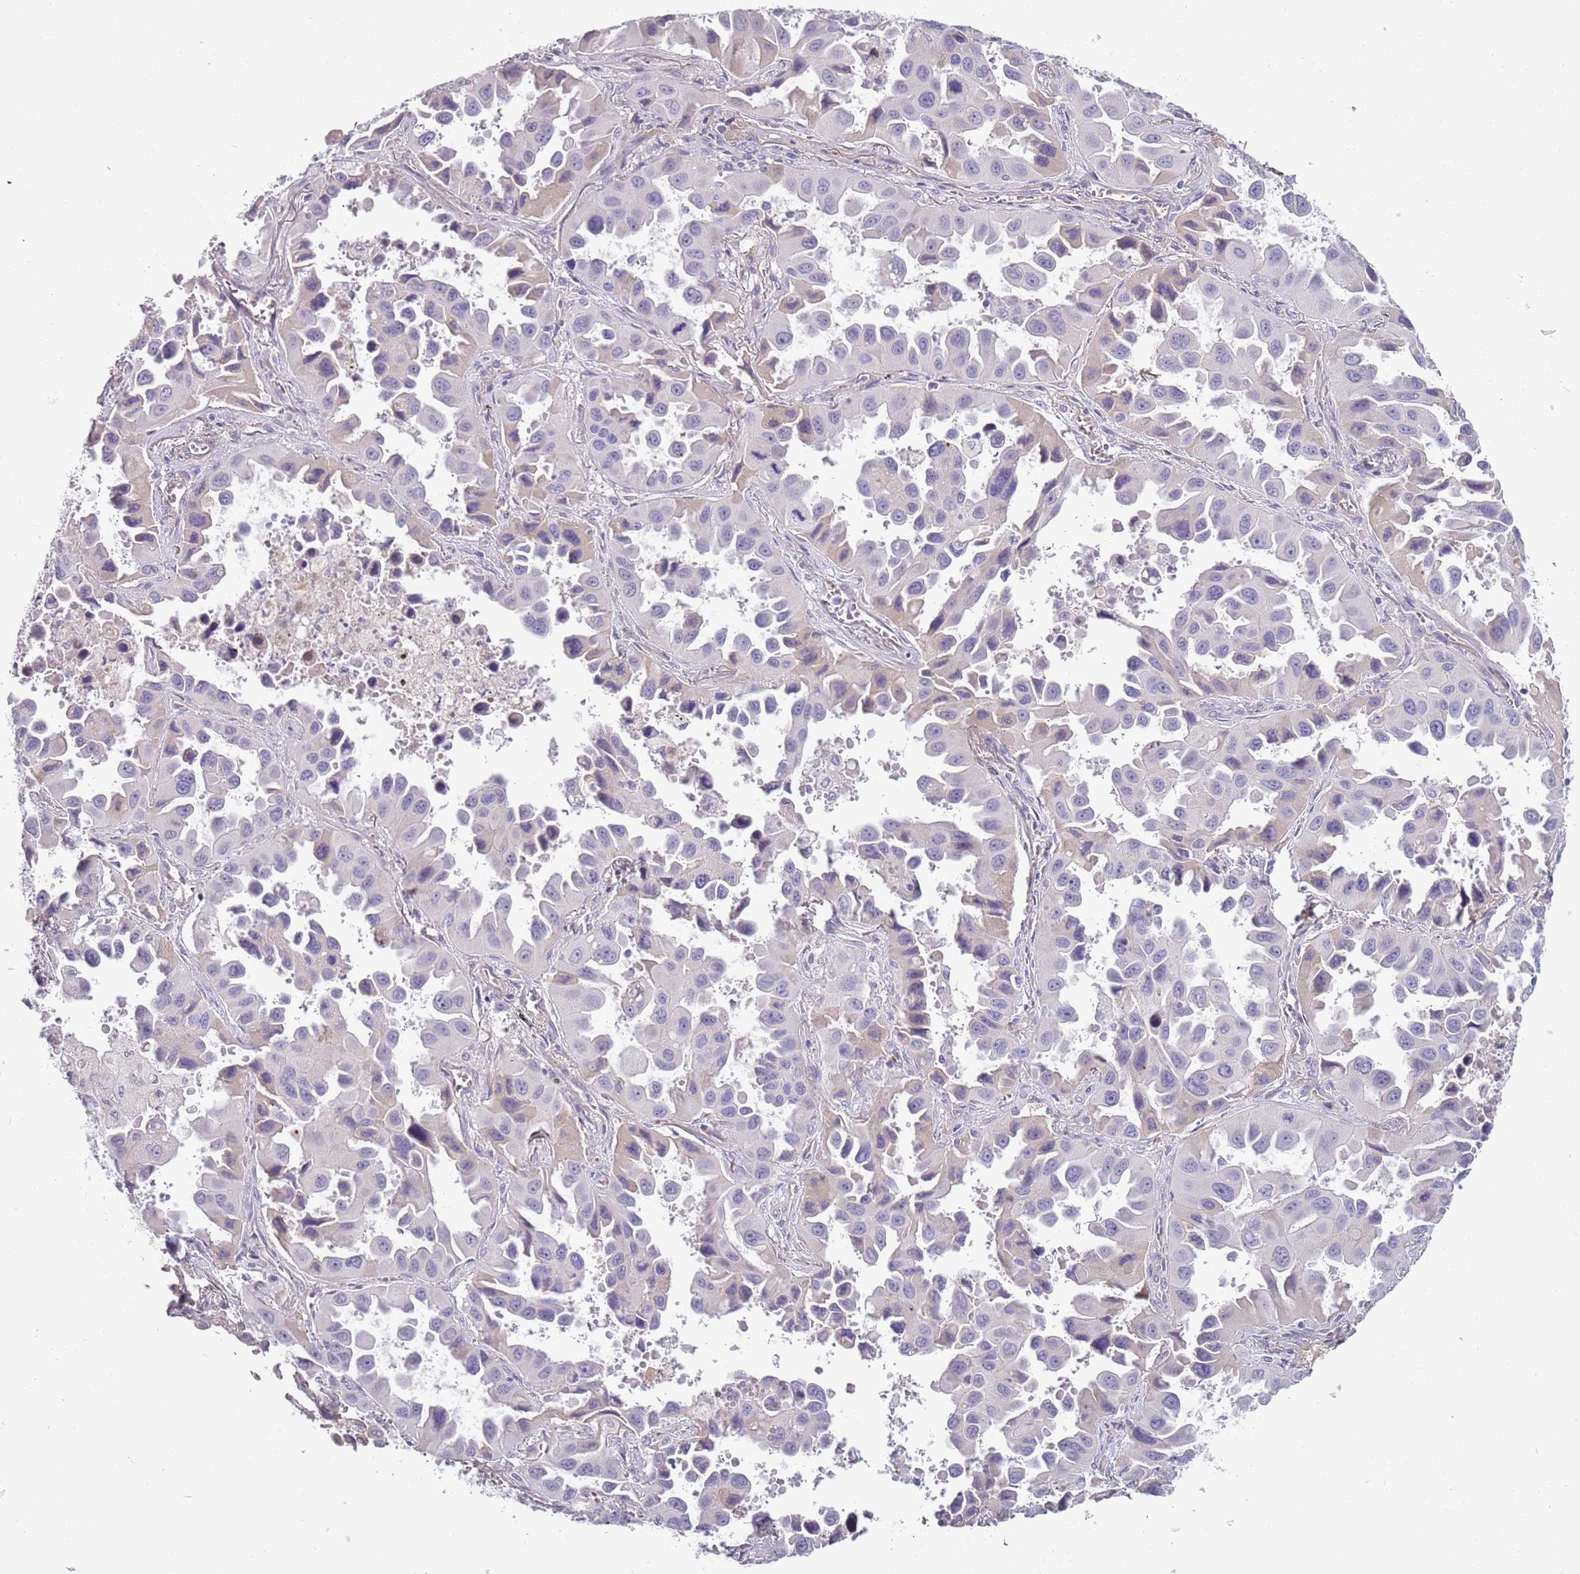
{"staining": {"intensity": "negative", "quantity": "none", "location": "none"}, "tissue": "lung cancer", "cell_type": "Tumor cells", "image_type": "cancer", "snomed": [{"axis": "morphology", "description": "Adenocarcinoma, NOS"}, {"axis": "topography", "description": "Lung"}], "caption": "Immunohistochemistry (IHC) image of lung cancer stained for a protein (brown), which displays no staining in tumor cells.", "gene": "TNFRSF6B", "patient": {"sex": "male", "age": 66}}